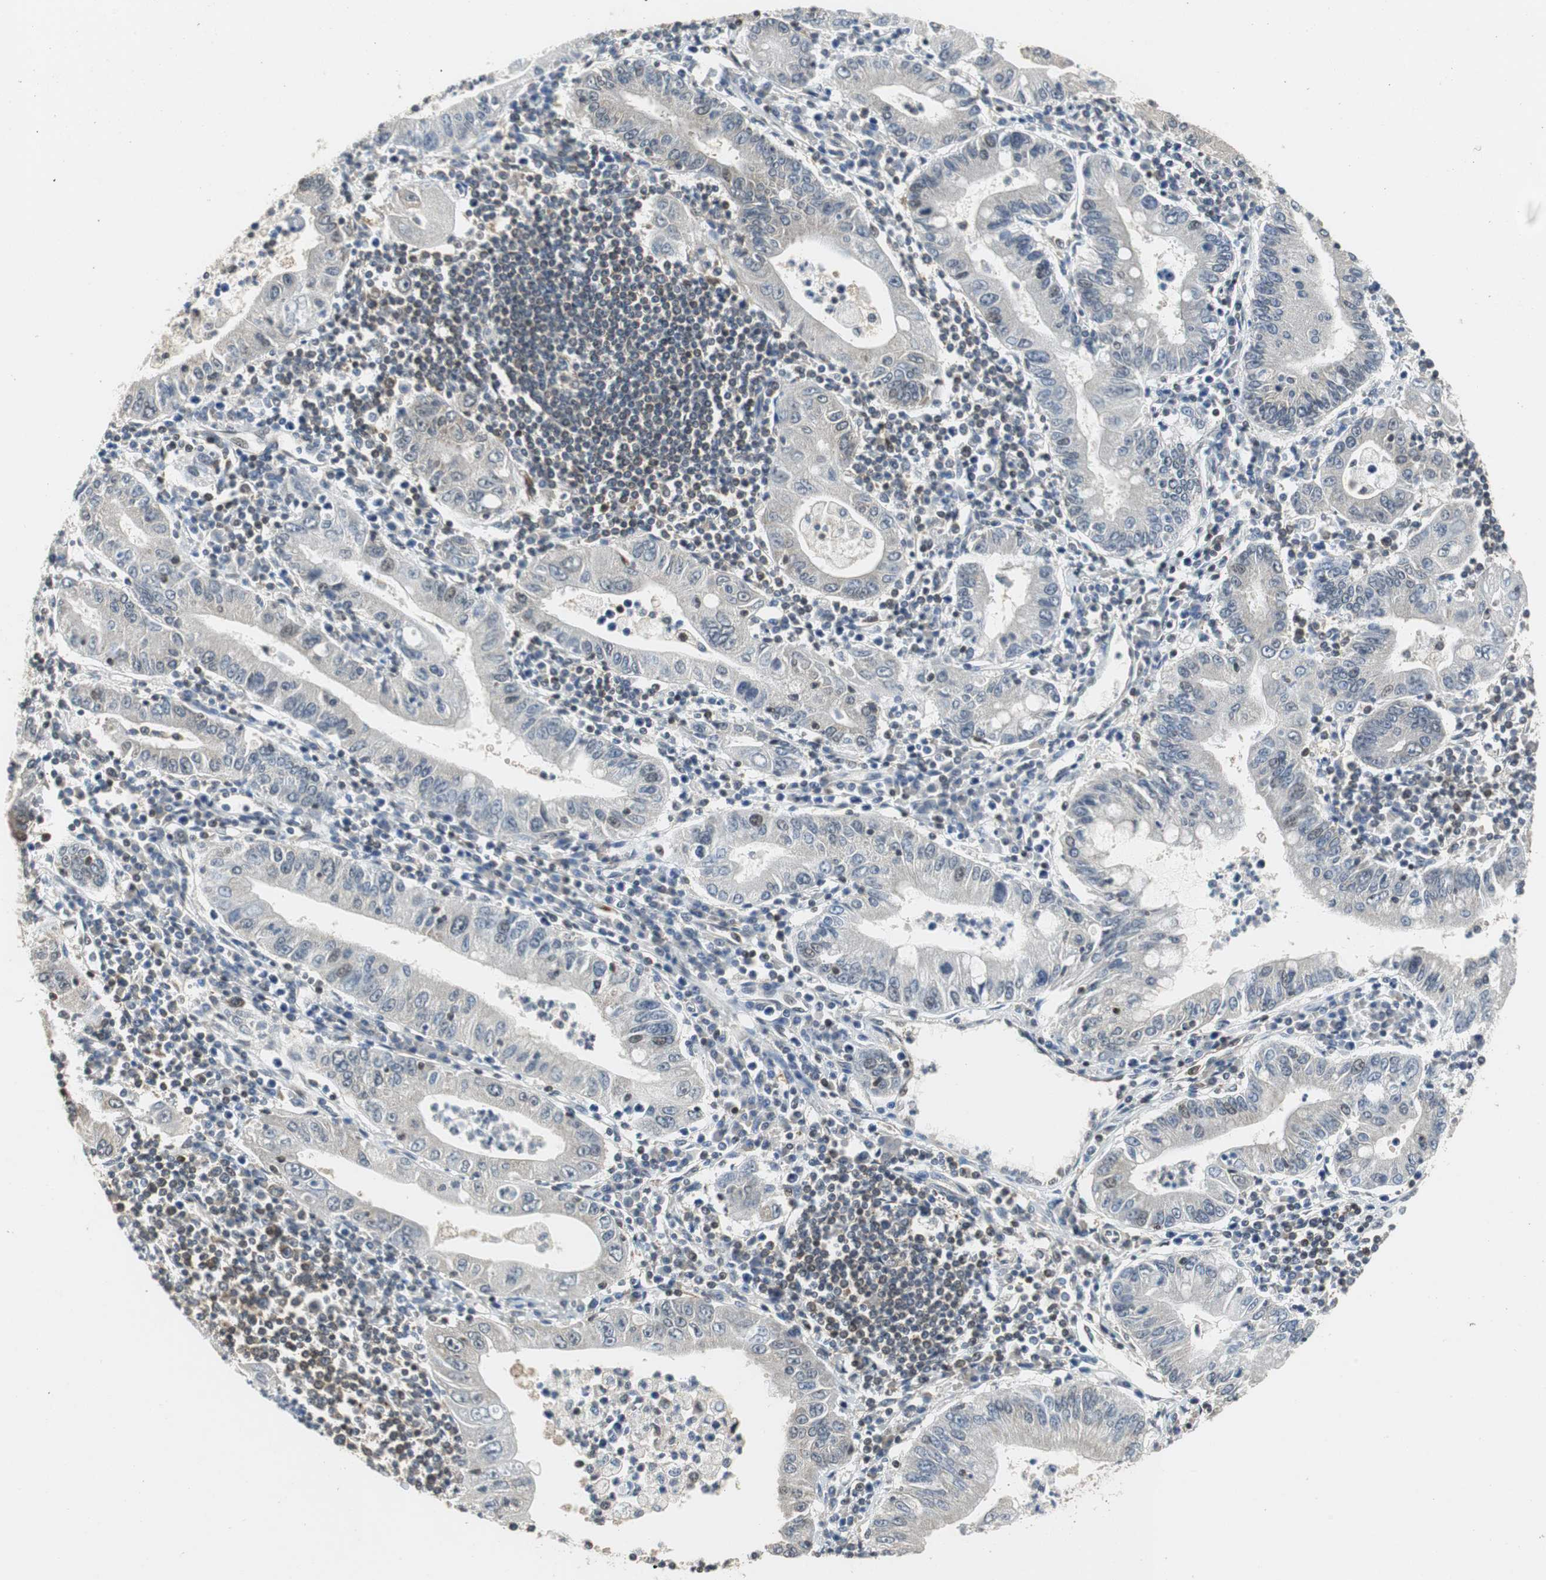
{"staining": {"intensity": "weak", "quantity": "25%-75%", "location": "cytoplasmic/membranous"}, "tissue": "stomach cancer", "cell_type": "Tumor cells", "image_type": "cancer", "snomed": [{"axis": "morphology", "description": "Normal tissue, NOS"}, {"axis": "morphology", "description": "Adenocarcinoma, NOS"}, {"axis": "topography", "description": "Esophagus"}, {"axis": "topography", "description": "Stomach, upper"}, {"axis": "topography", "description": "Peripheral nerve tissue"}], "caption": "Approximately 25%-75% of tumor cells in human stomach cancer demonstrate weak cytoplasmic/membranous protein expression as visualized by brown immunohistochemical staining.", "gene": "GSDMD", "patient": {"sex": "male", "age": 62}}